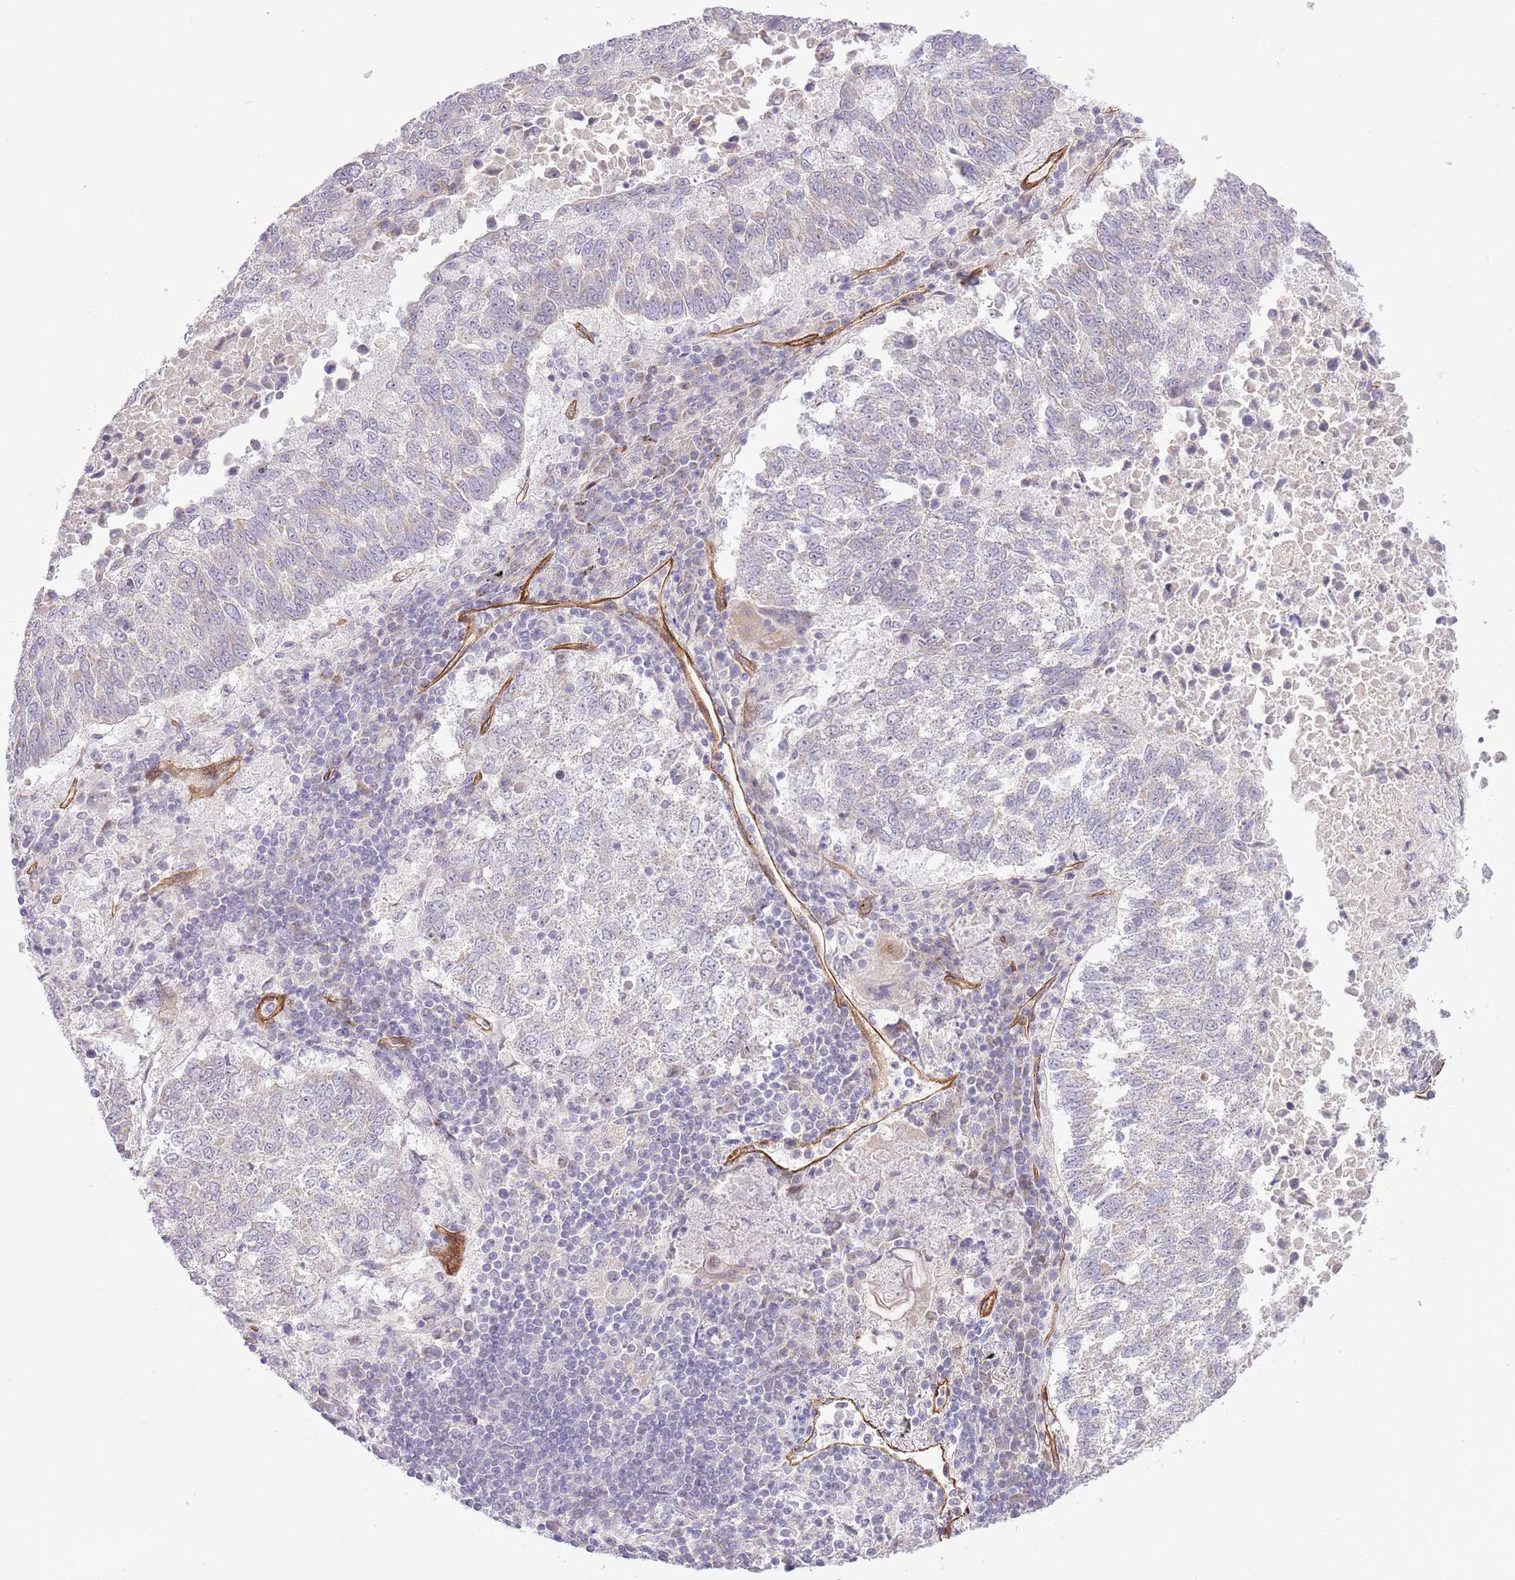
{"staining": {"intensity": "negative", "quantity": "none", "location": "none"}, "tissue": "lung cancer", "cell_type": "Tumor cells", "image_type": "cancer", "snomed": [{"axis": "morphology", "description": "Squamous cell carcinoma, NOS"}, {"axis": "topography", "description": "Lung"}], "caption": "Immunohistochemistry image of neoplastic tissue: lung cancer stained with DAB (3,3'-diaminobenzidine) shows no significant protein expression in tumor cells. The staining was performed using DAB (3,3'-diaminobenzidine) to visualize the protein expression in brown, while the nuclei were stained in blue with hematoxylin (Magnification: 20x).", "gene": "NEK3", "patient": {"sex": "male", "age": 73}}